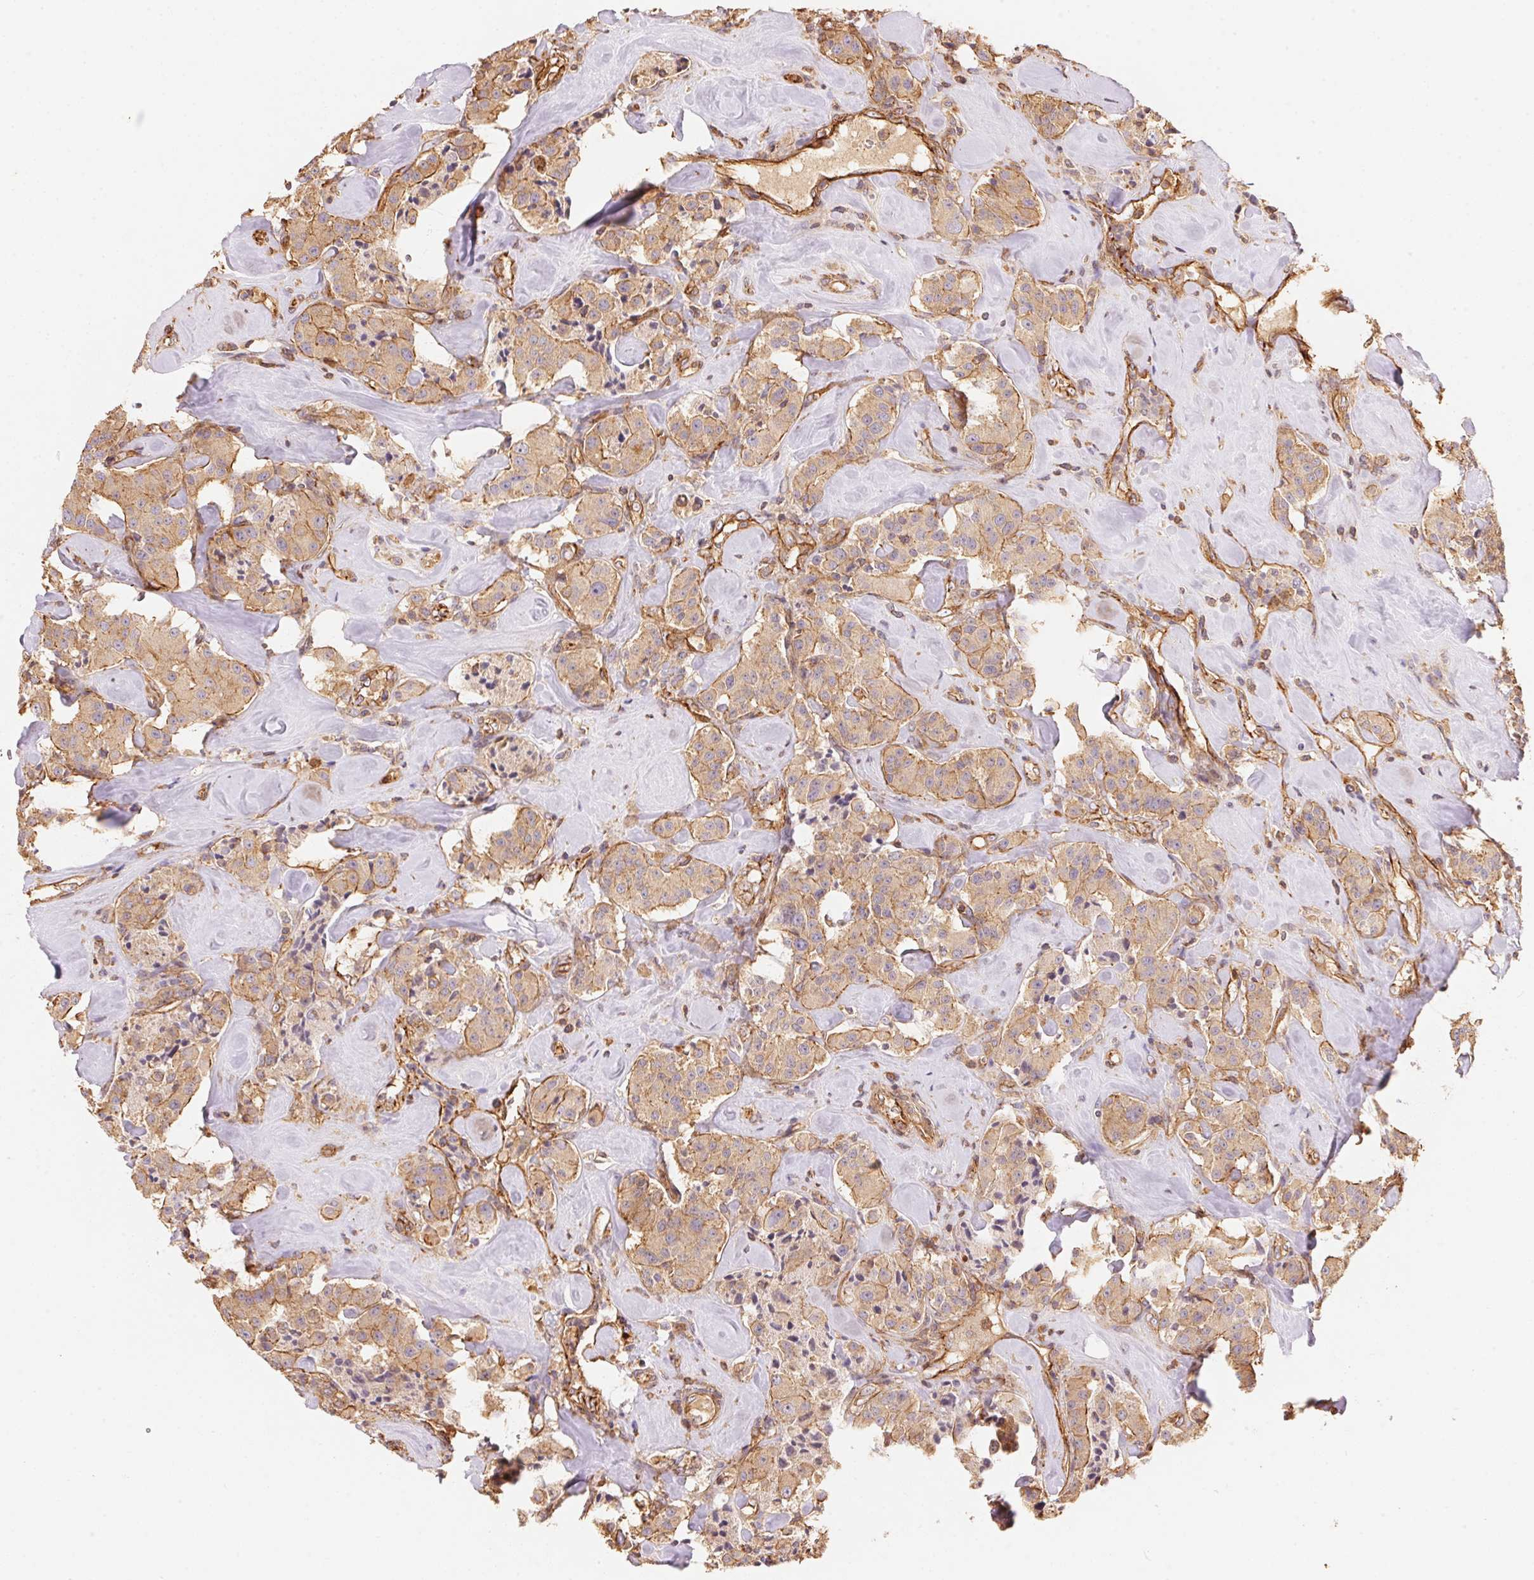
{"staining": {"intensity": "weak", "quantity": ">75%", "location": "cytoplasmic/membranous"}, "tissue": "carcinoid", "cell_type": "Tumor cells", "image_type": "cancer", "snomed": [{"axis": "morphology", "description": "Carcinoid, malignant, NOS"}, {"axis": "topography", "description": "Pancreas"}], "caption": "A brown stain highlights weak cytoplasmic/membranous positivity of a protein in human malignant carcinoid tumor cells.", "gene": "FRAS1", "patient": {"sex": "male", "age": 41}}